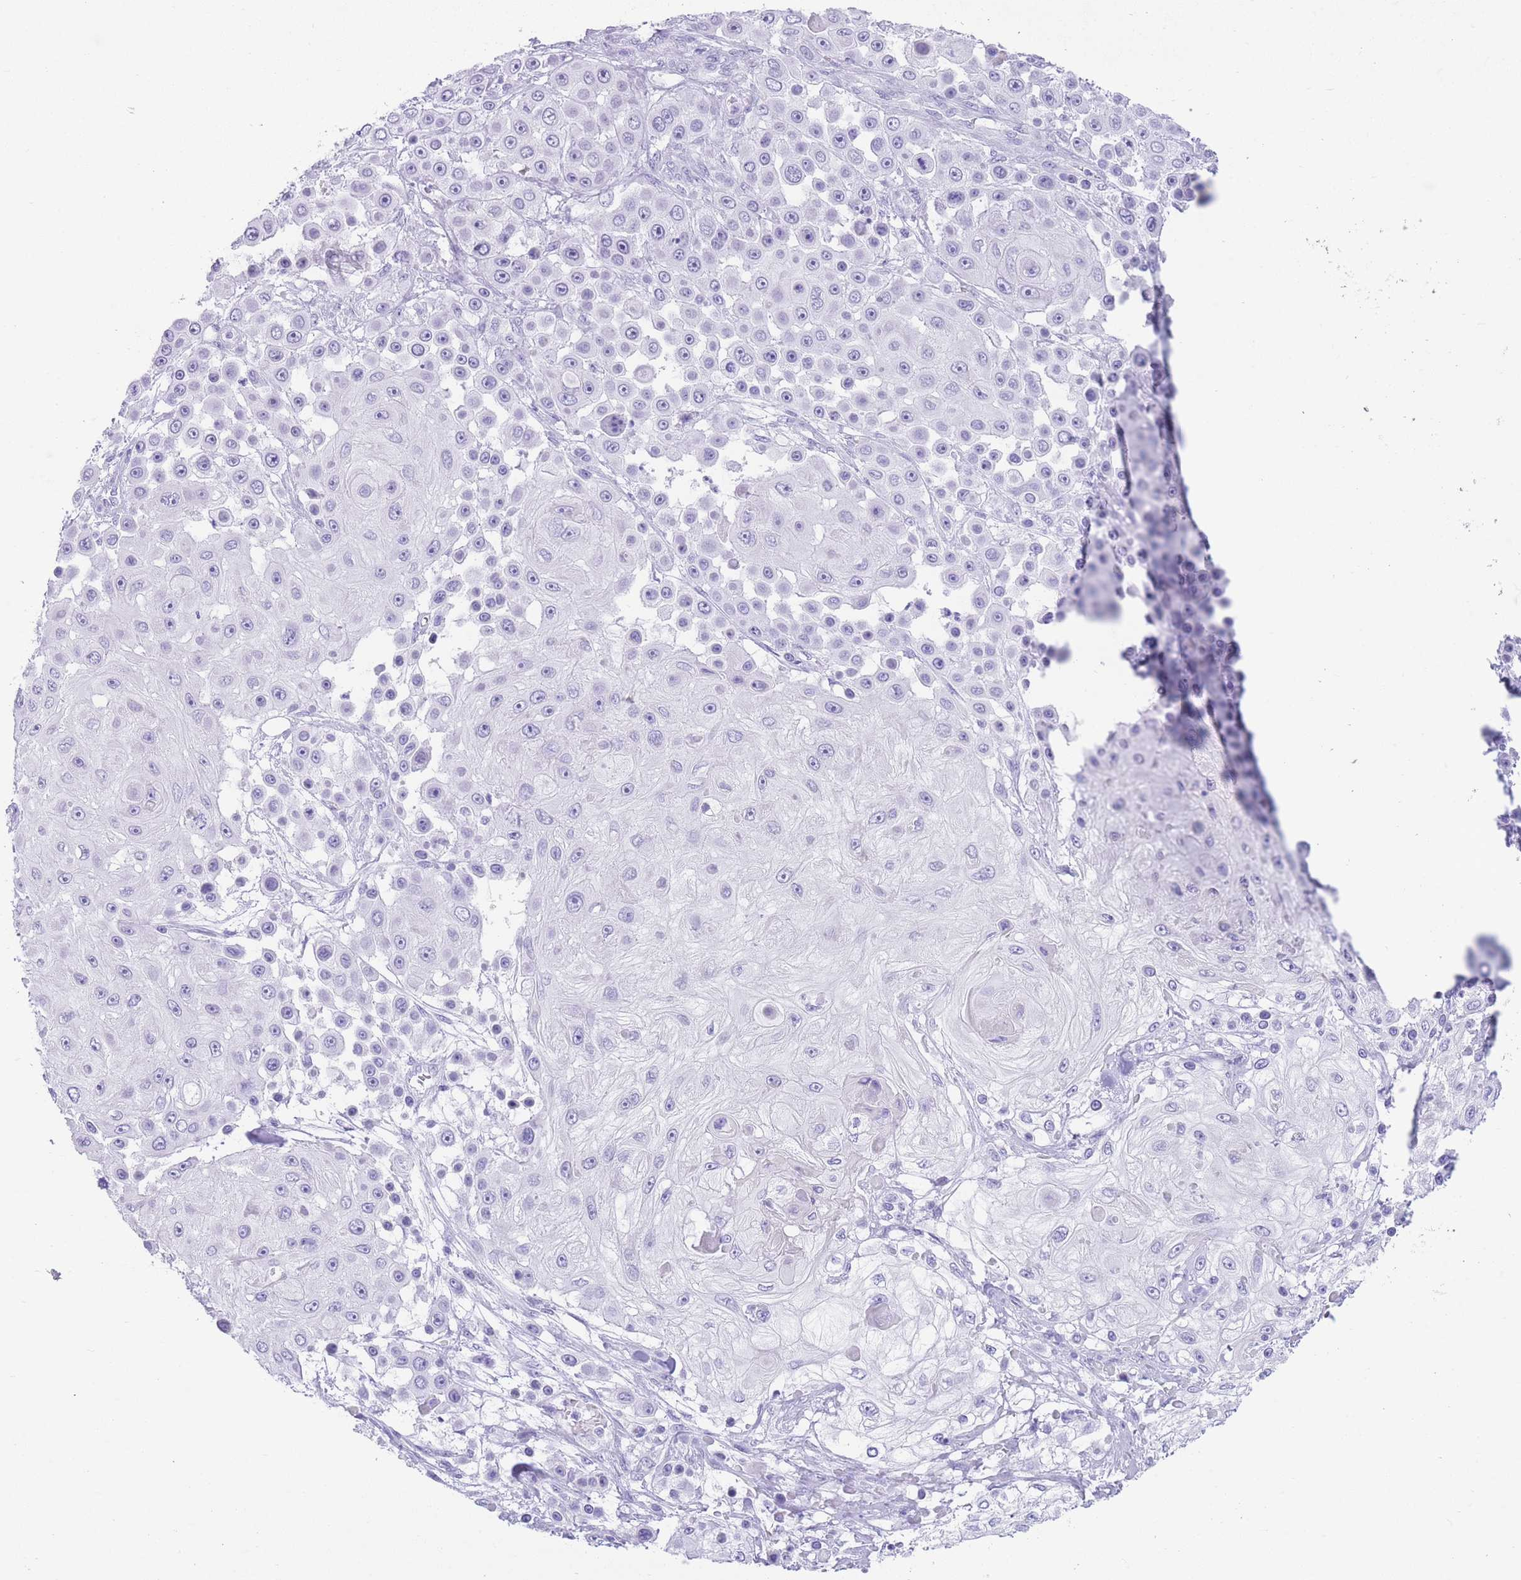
{"staining": {"intensity": "negative", "quantity": "none", "location": "none"}, "tissue": "skin cancer", "cell_type": "Tumor cells", "image_type": "cancer", "snomed": [{"axis": "morphology", "description": "Squamous cell carcinoma, NOS"}, {"axis": "topography", "description": "Skin"}], "caption": "Tumor cells show no significant protein positivity in skin squamous cell carcinoma.", "gene": "ELOA2", "patient": {"sex": "male", "age": 67}}